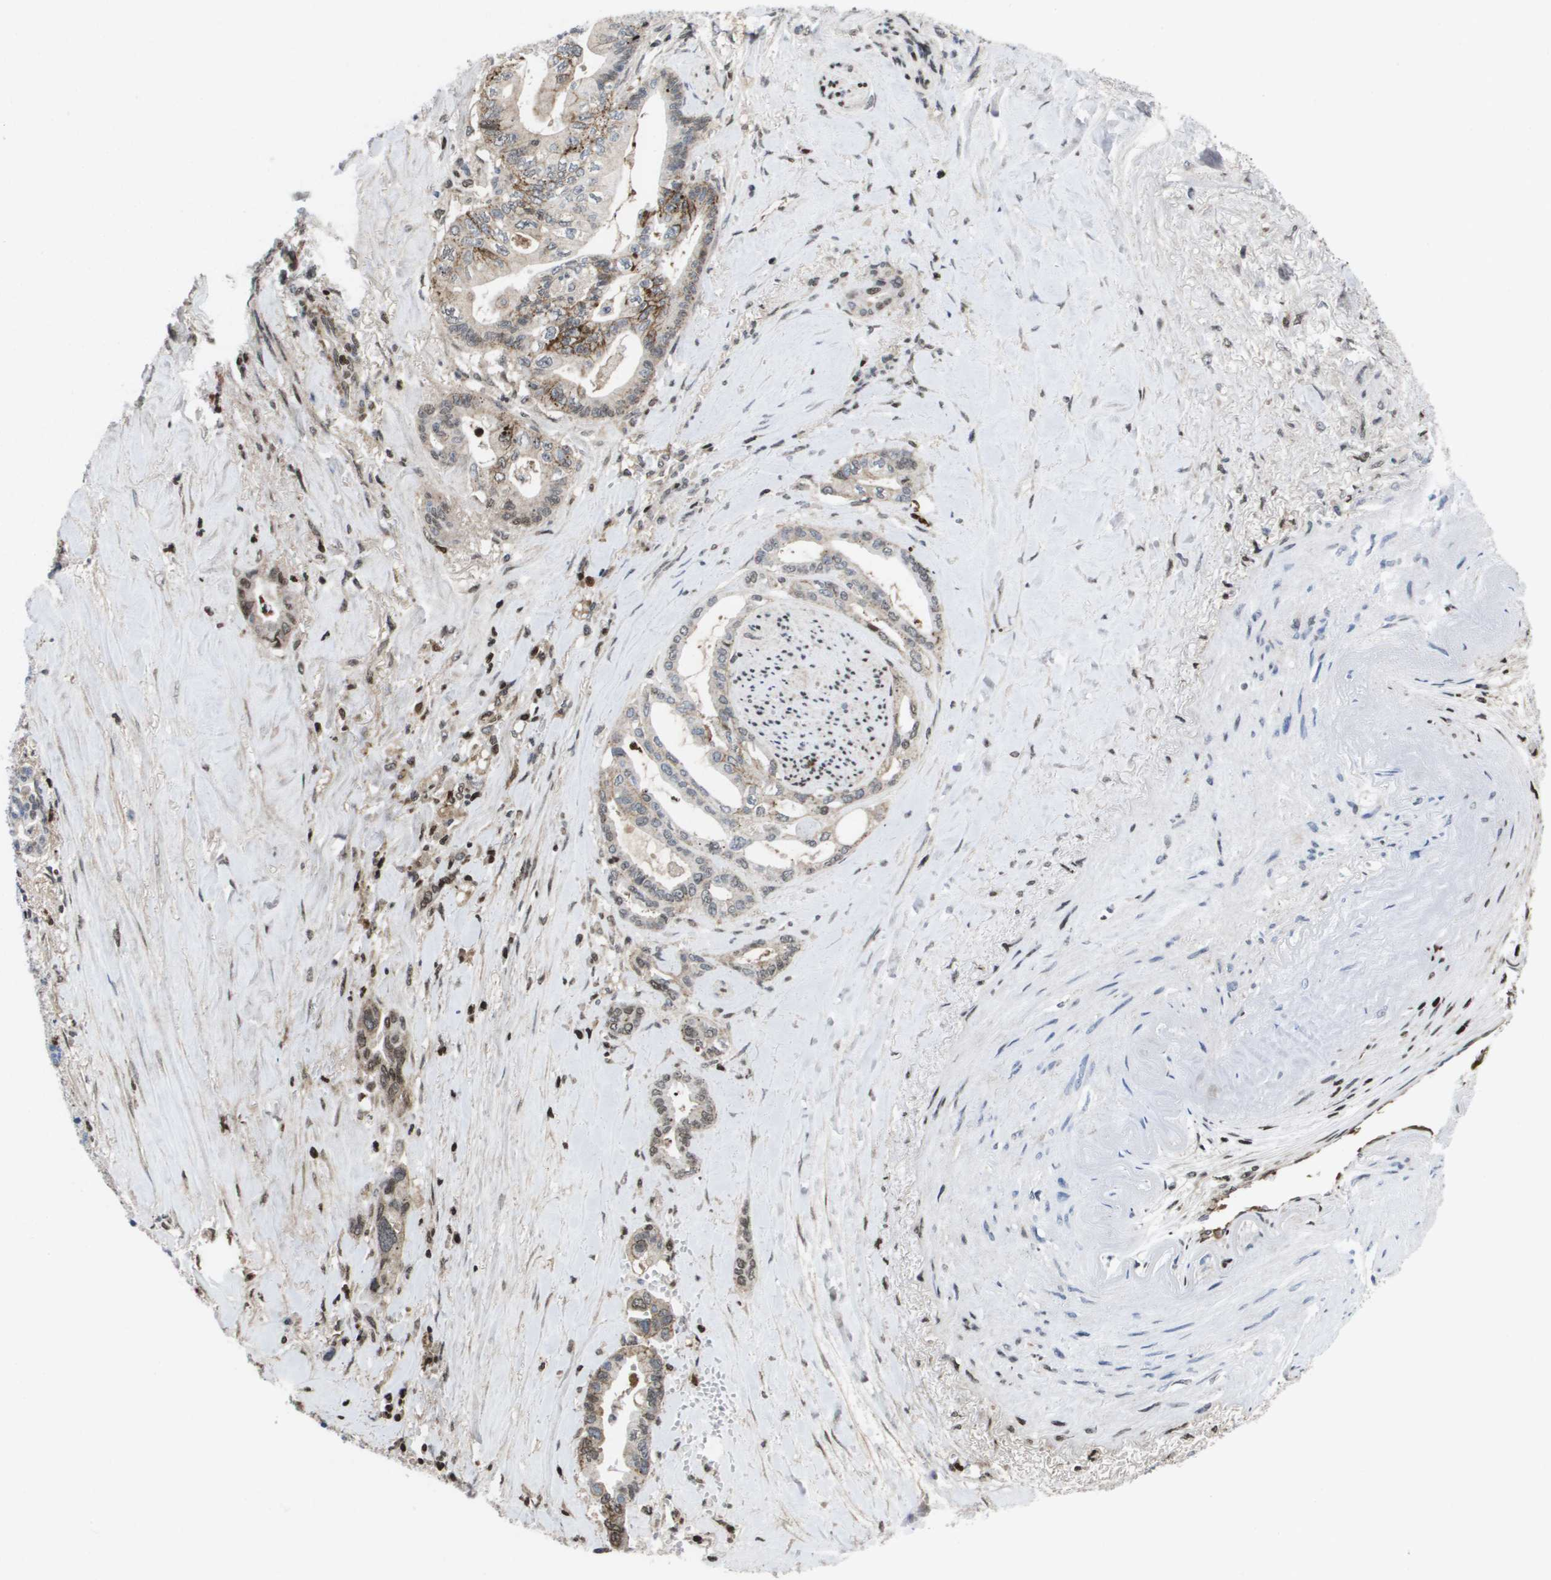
{"staining": {"intensity": "weak", "quantity": ">75%", "location": "cytoplasmic/membranous"}, "tissue": "pancreatic cancer", "cell_type": "Tumor cells", "image_type": "cancer", "snomed": [{"axis": "morphology", "description": "Adenocarcinoma, NOS"}, {"axis": "topography", "description": "Pancreas"}], "caption": "Pancreatic cancer stained with DAB (3,3'-diaminobenzidine) immunohistochemistry (IHC) shows low levels of weak cytoplasmic/membranous positivity in about >75% of tumor cells.", "gene": "SERPINC1", "patient": {"sex": "male", "age": 70}}